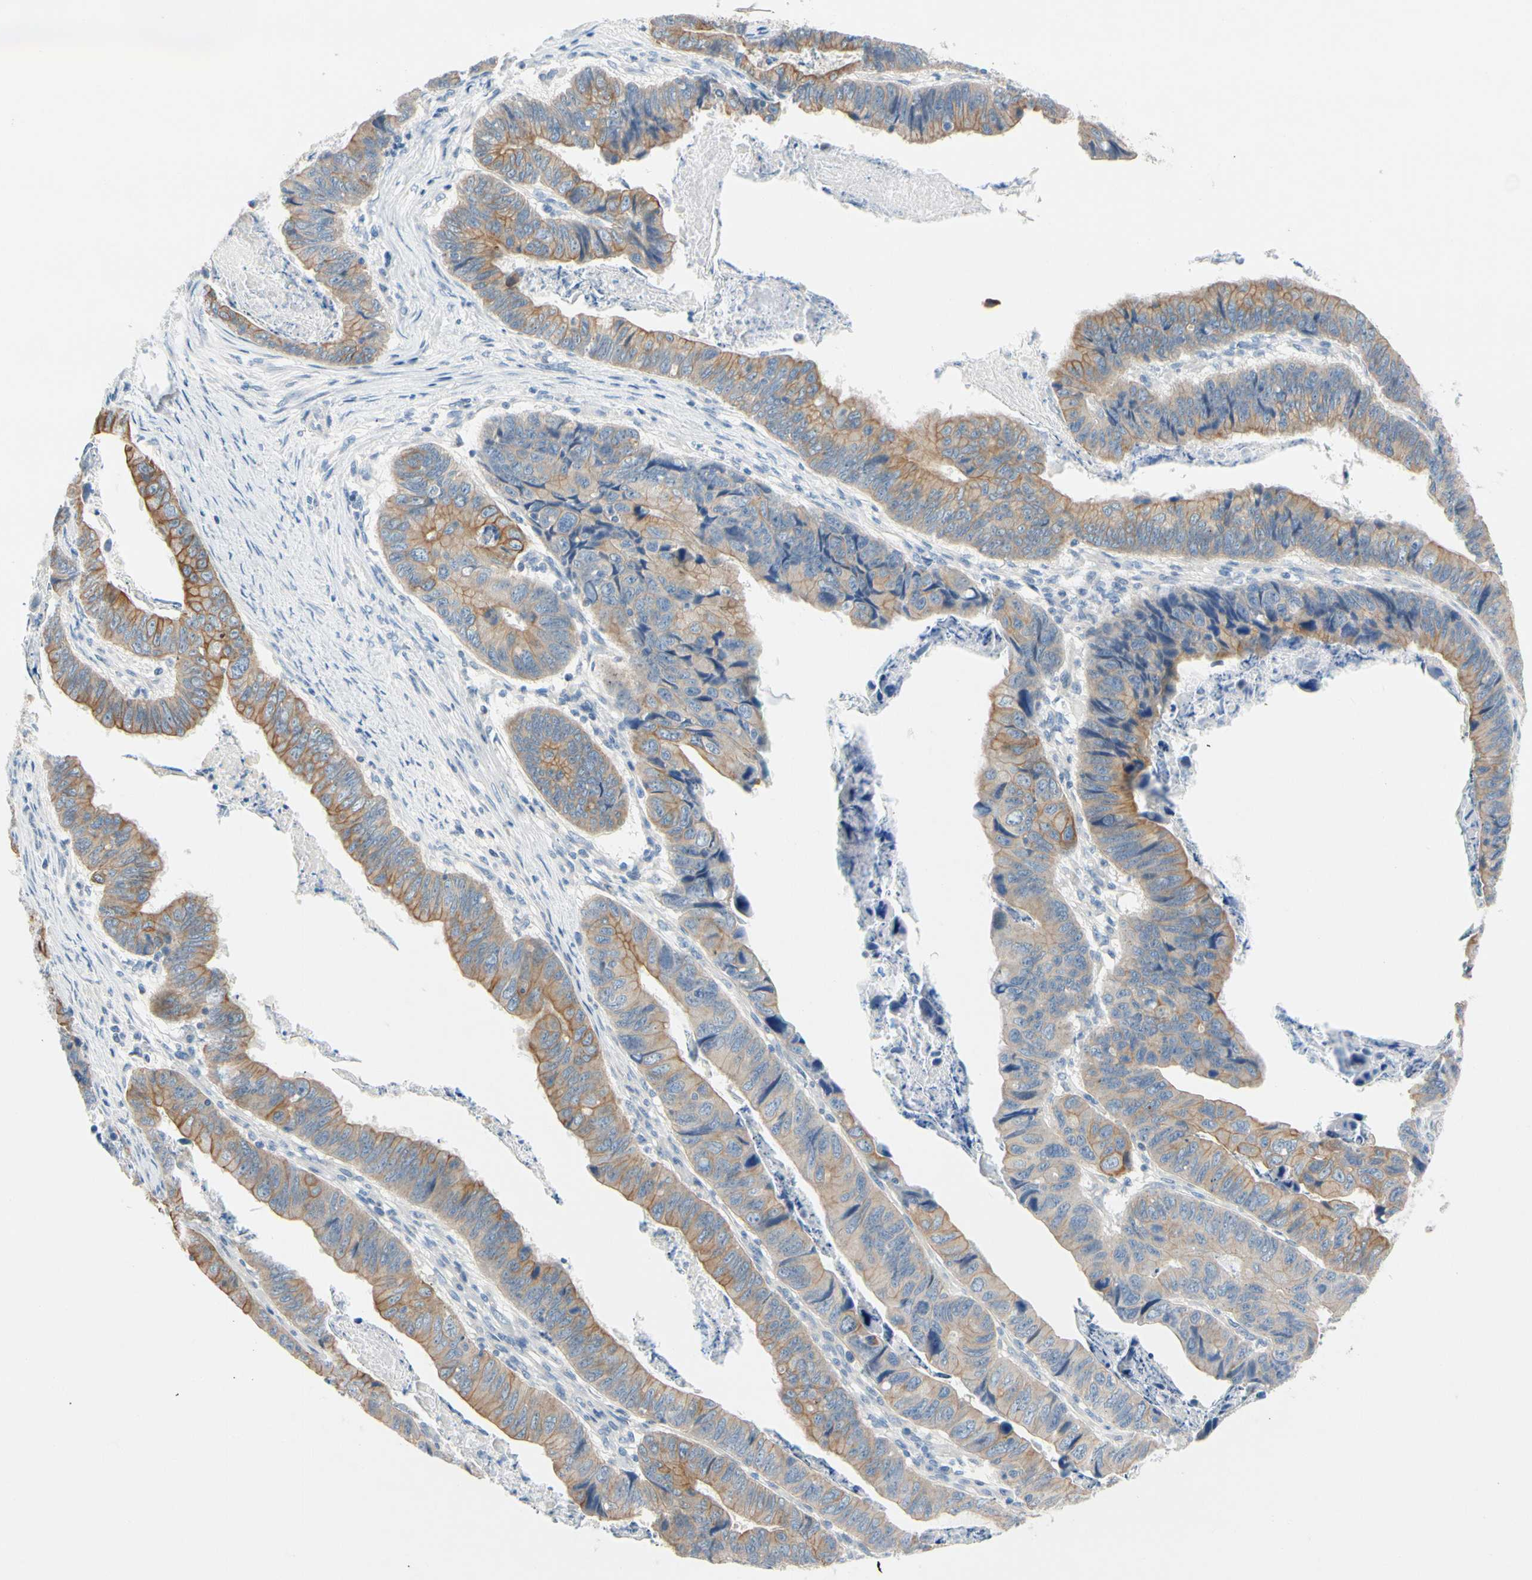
{"staining": {"intensity": "moderate", "quantity": ">75%", "location": "cytoplasmic/membranous"}, "tissue": "stomach cancer", "cell_type": "Tumor cells", "image_type": "cancer", "snomed": [{"axis": "morphology", "description": "Adenocarcinoma, NOS"}, {"axis": "topography", "description": "Stomach, lower"}], "caption": "Adenocarcinoma (stomach) stained with DAB (3,3'-diaminobenzidine) immunohistochemistry (IHC) displays medium levels of moderate cytoplasmic/membranous expression in about >75% of tumor cells. (DAB (3,3'-diaminobenzidine) = brown stain, brightfield microscopy at high magnification).", "gene": "ZNF132", "patient": {"sex": "male", "age": 77}}